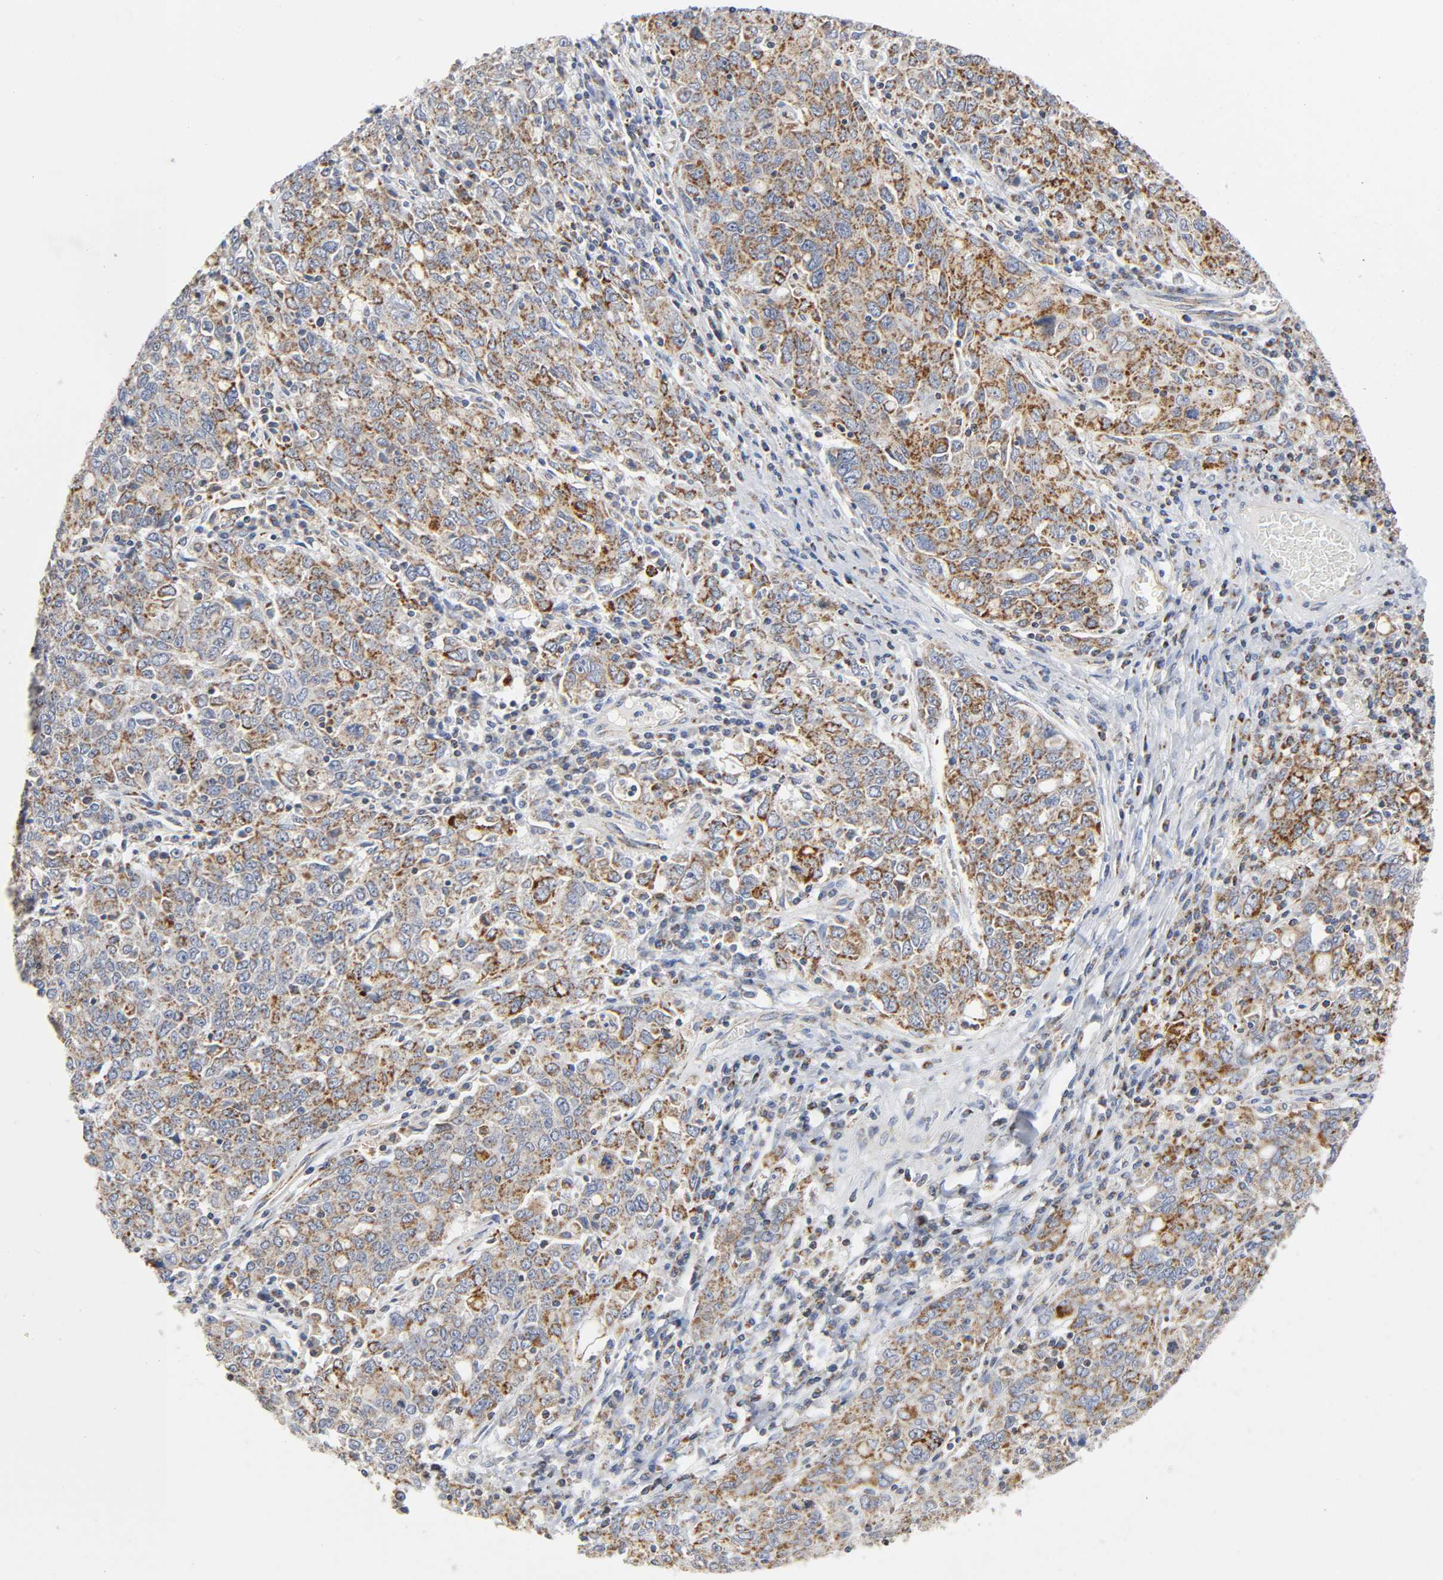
{"staining": {"intensity": "strong", "quantity": ">75%", "location": "cytoplasmic/membranous"}, "tissue": "ovarian cancer", "cell_type": "Tumor cells", "image_type": "cancer", "snomed": [{"axis": "morphology", "description": "Carcinoma, endometroid"}, {"axis": "topography", "description": "Ovary"}], "caption": "This image displays IHC staining of human ovarian cancer, with high strong cytoplasmic/membranous expression in about >75% of tumor cells.", "gene": "BAK1", "patient": {"sex": "female", "age": 62}}